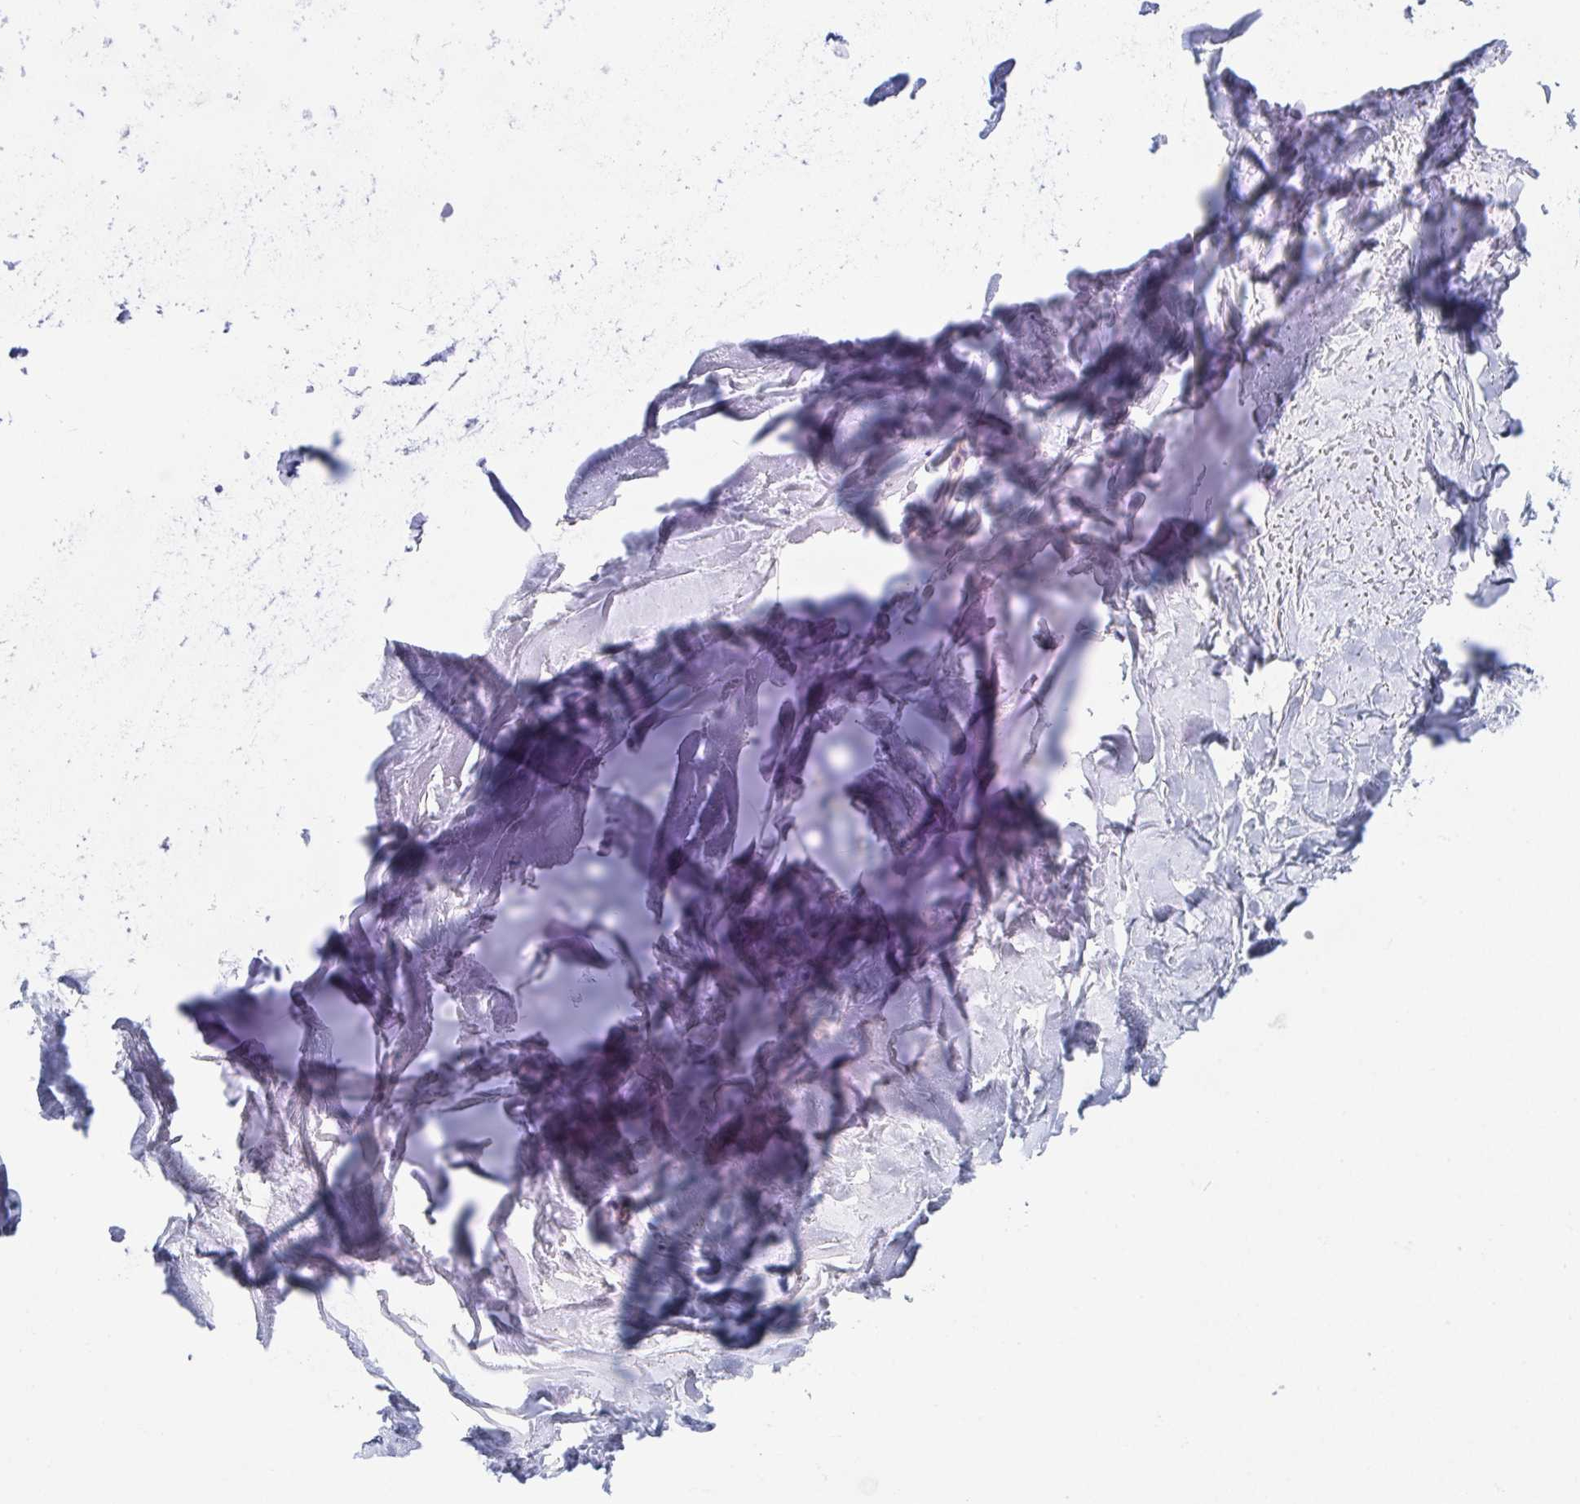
{"staining": {"intensity": "negative", "quantity": "none", "location": "none"}, "tissue": "soft tissue", "cell_type": "Chondrocytes", "image_type": "normal", "snomed": [{"axis": "morphology", "description": "Normal tissue, NOS"}, {"axis": "topography", "description": "Cartilage tissue"}, {"axis": "topography", "description": "Bronchus"}], "caption": "Image shows no significant protein expression in chondrocytes of unremarkable soft tissue.", "gene": "ATP5F1C", "patient": {"sex": "female", "age": 79}}